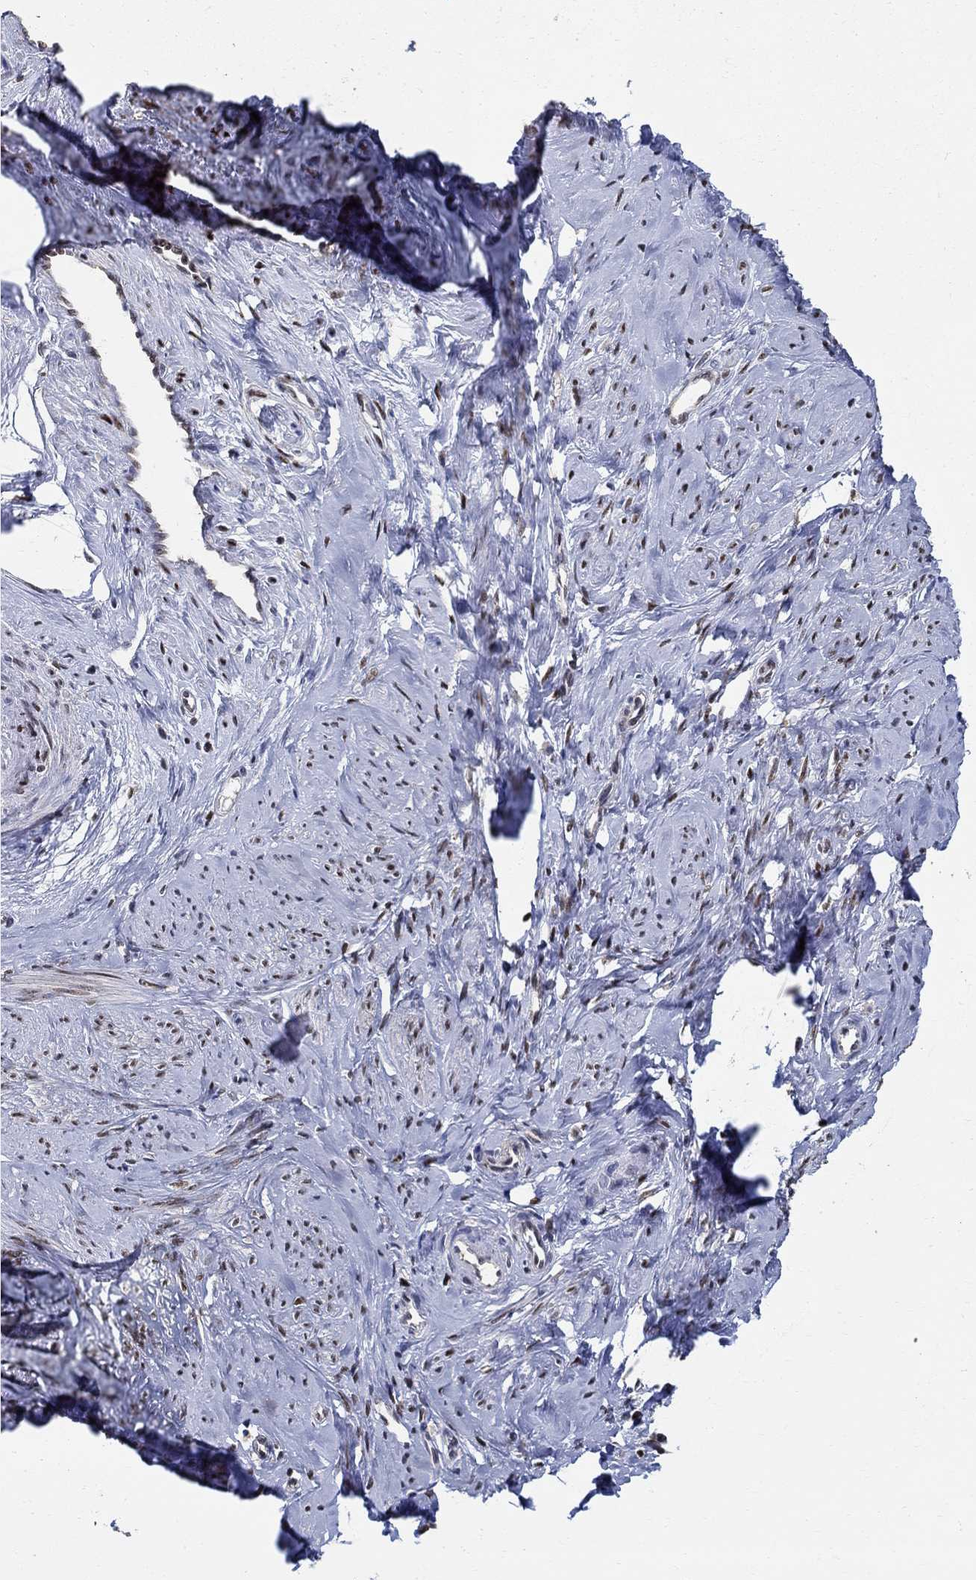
{"staining": {"intensity": "weak", "quantity": "<25%", "location": "nuclear"}, "tissue": "smooth muscle", "cell_type": "Smooth muscle cells", "image_type": "normal", "snomed": [{"axis": "morphology", "description": "Normal tissue, NOS"}, {"axis": "topography", "description": "Smooth muscle"}], "caption": "Protein analysis of benign smooth muscle exhibits no significant expression in smooth muscle cells. Nuclei are stained in blue.", "gene": "ZNF594", "patient": {"sex": "female", "age": 48}}